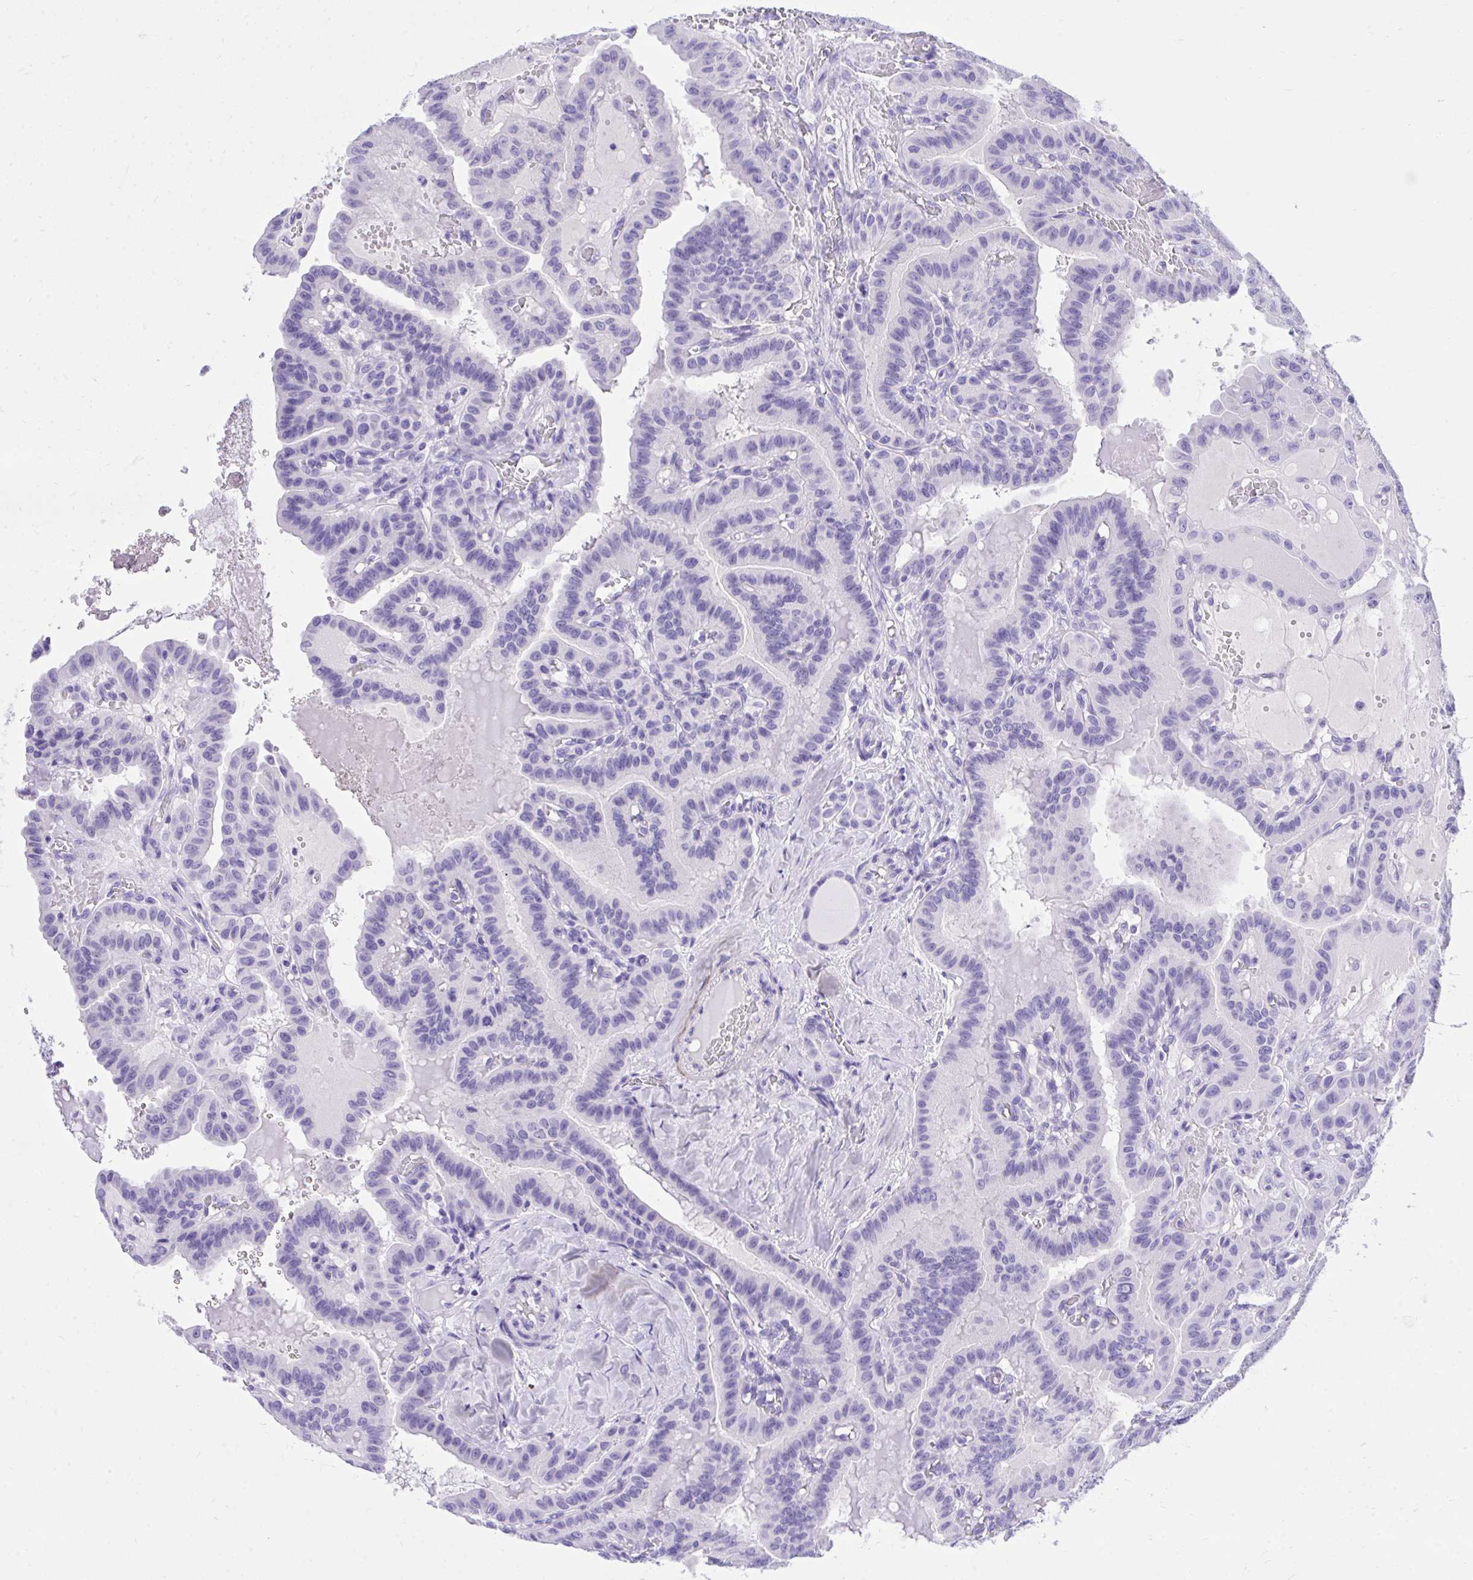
{"staining": {"intensity": "negative", "quantity": "none", "location": "none"}, "tissue": "thyroid cancer", "cell_type": "Tumor cells", "image_type": "cancer", "snomed": [{"axis": "morphology", "description": "Papillary adenocarcinoma, NOS"}, {"axis": "topography", "description": "Thyroid gland"}], "caption": "A histopathology image of papillary adenocarcinoma (thyroid) stained for a protein displays no brown staining in tumor cells. (DAB immunohistochemistry, high magnification).", "gene": "KCNN4", "patient": {"sex": "male", "age": 87}}